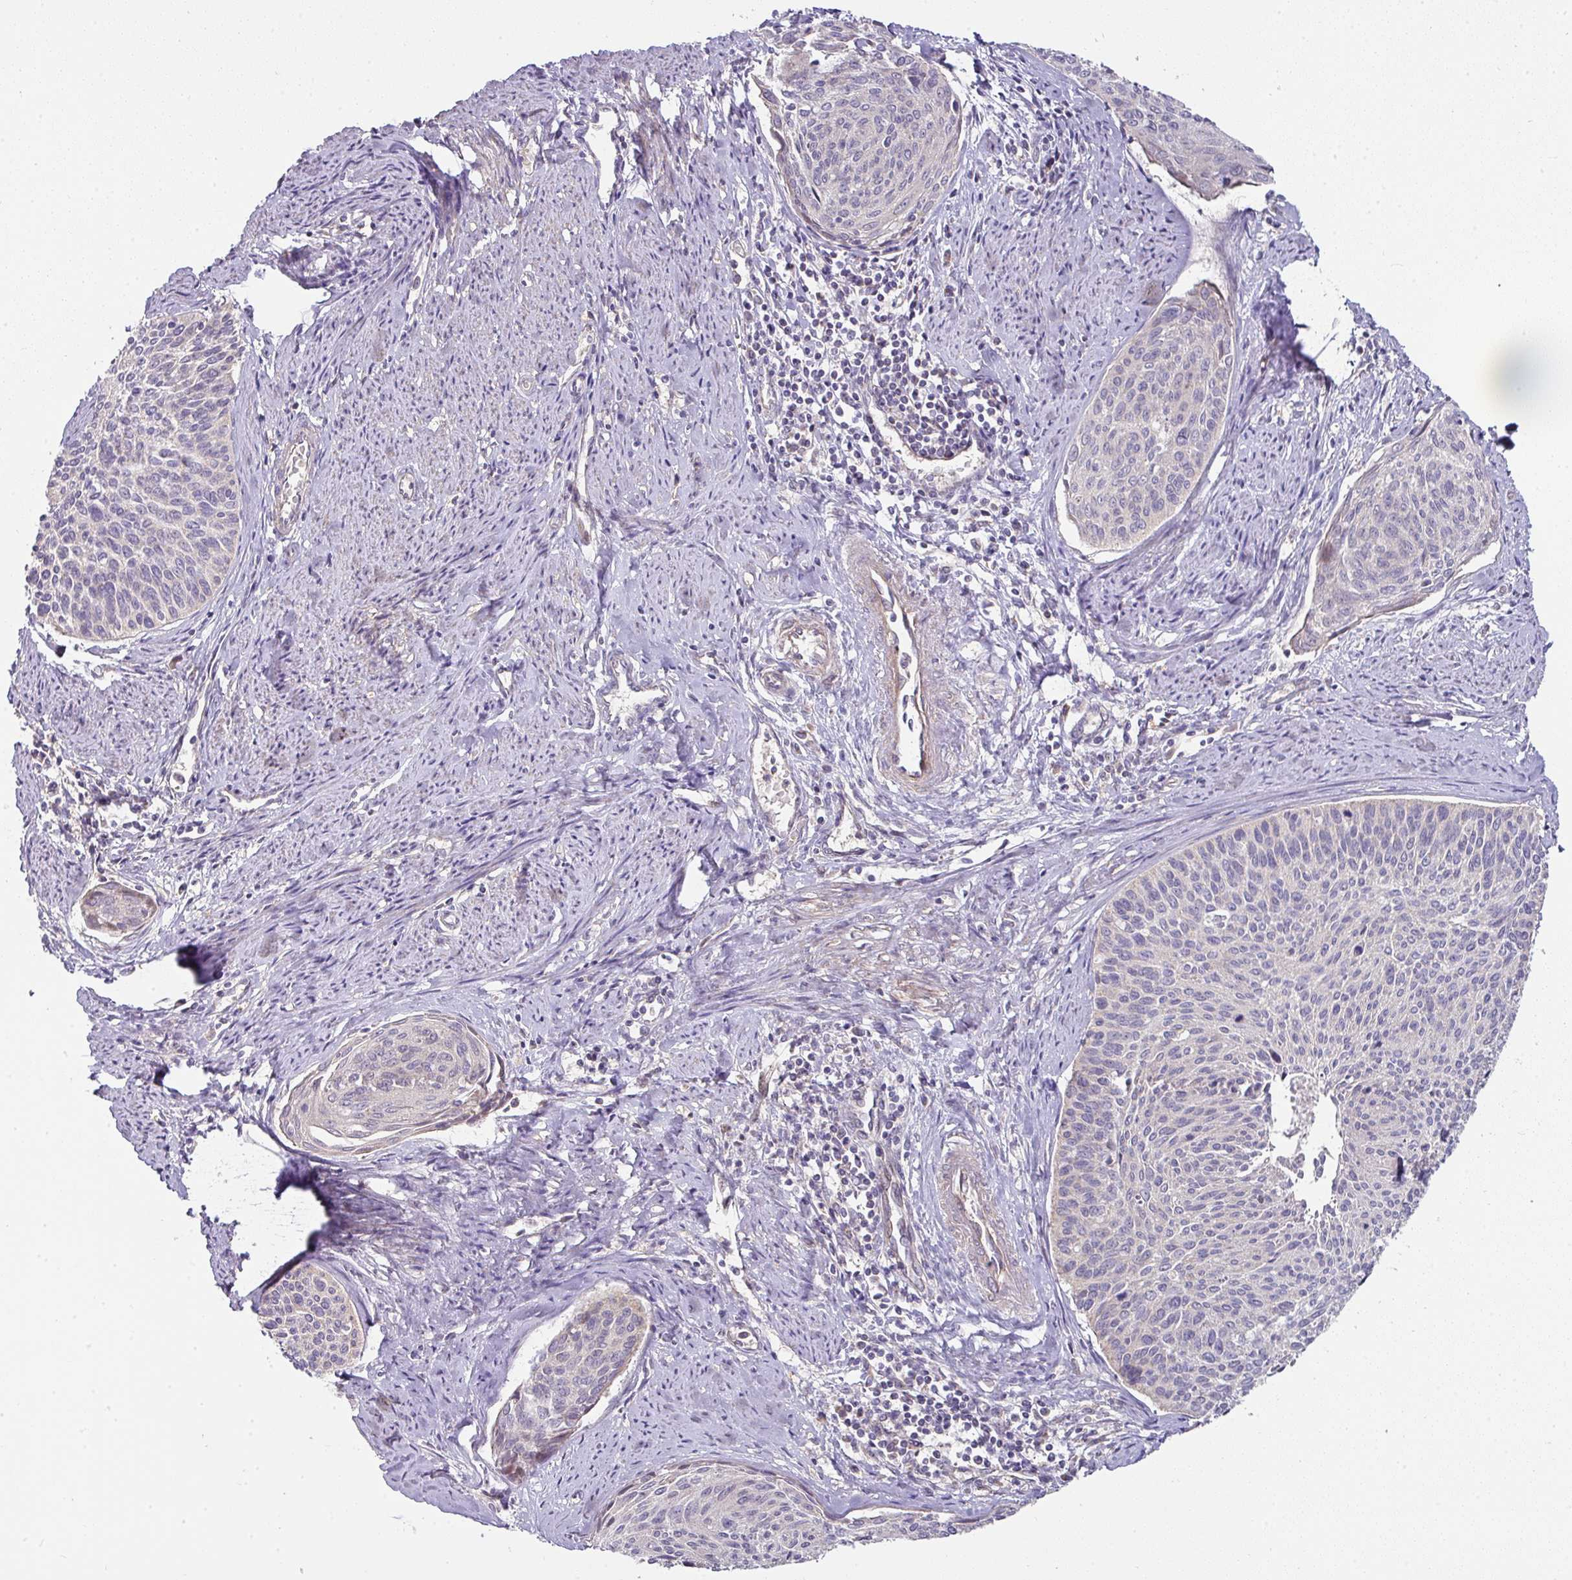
{"staining": {"intensity": "negative", "quantity": "none", "location": "none"}, "tissue": "cervical cancer", "cell_type": "Tumor cells", "image_type": "cancer", "snomed": [{"axis": "morphology", "description": "Squamous cell carcinoma, NOS"}, {"axis": "topography", "description": "Cervix"}], "caption": "Protein analysis of squamous cell carcinoma (cervical) shows no significant expression in tumor cells.", "gene": "STK35", "patient": {"sex": "female", "age": 55}}